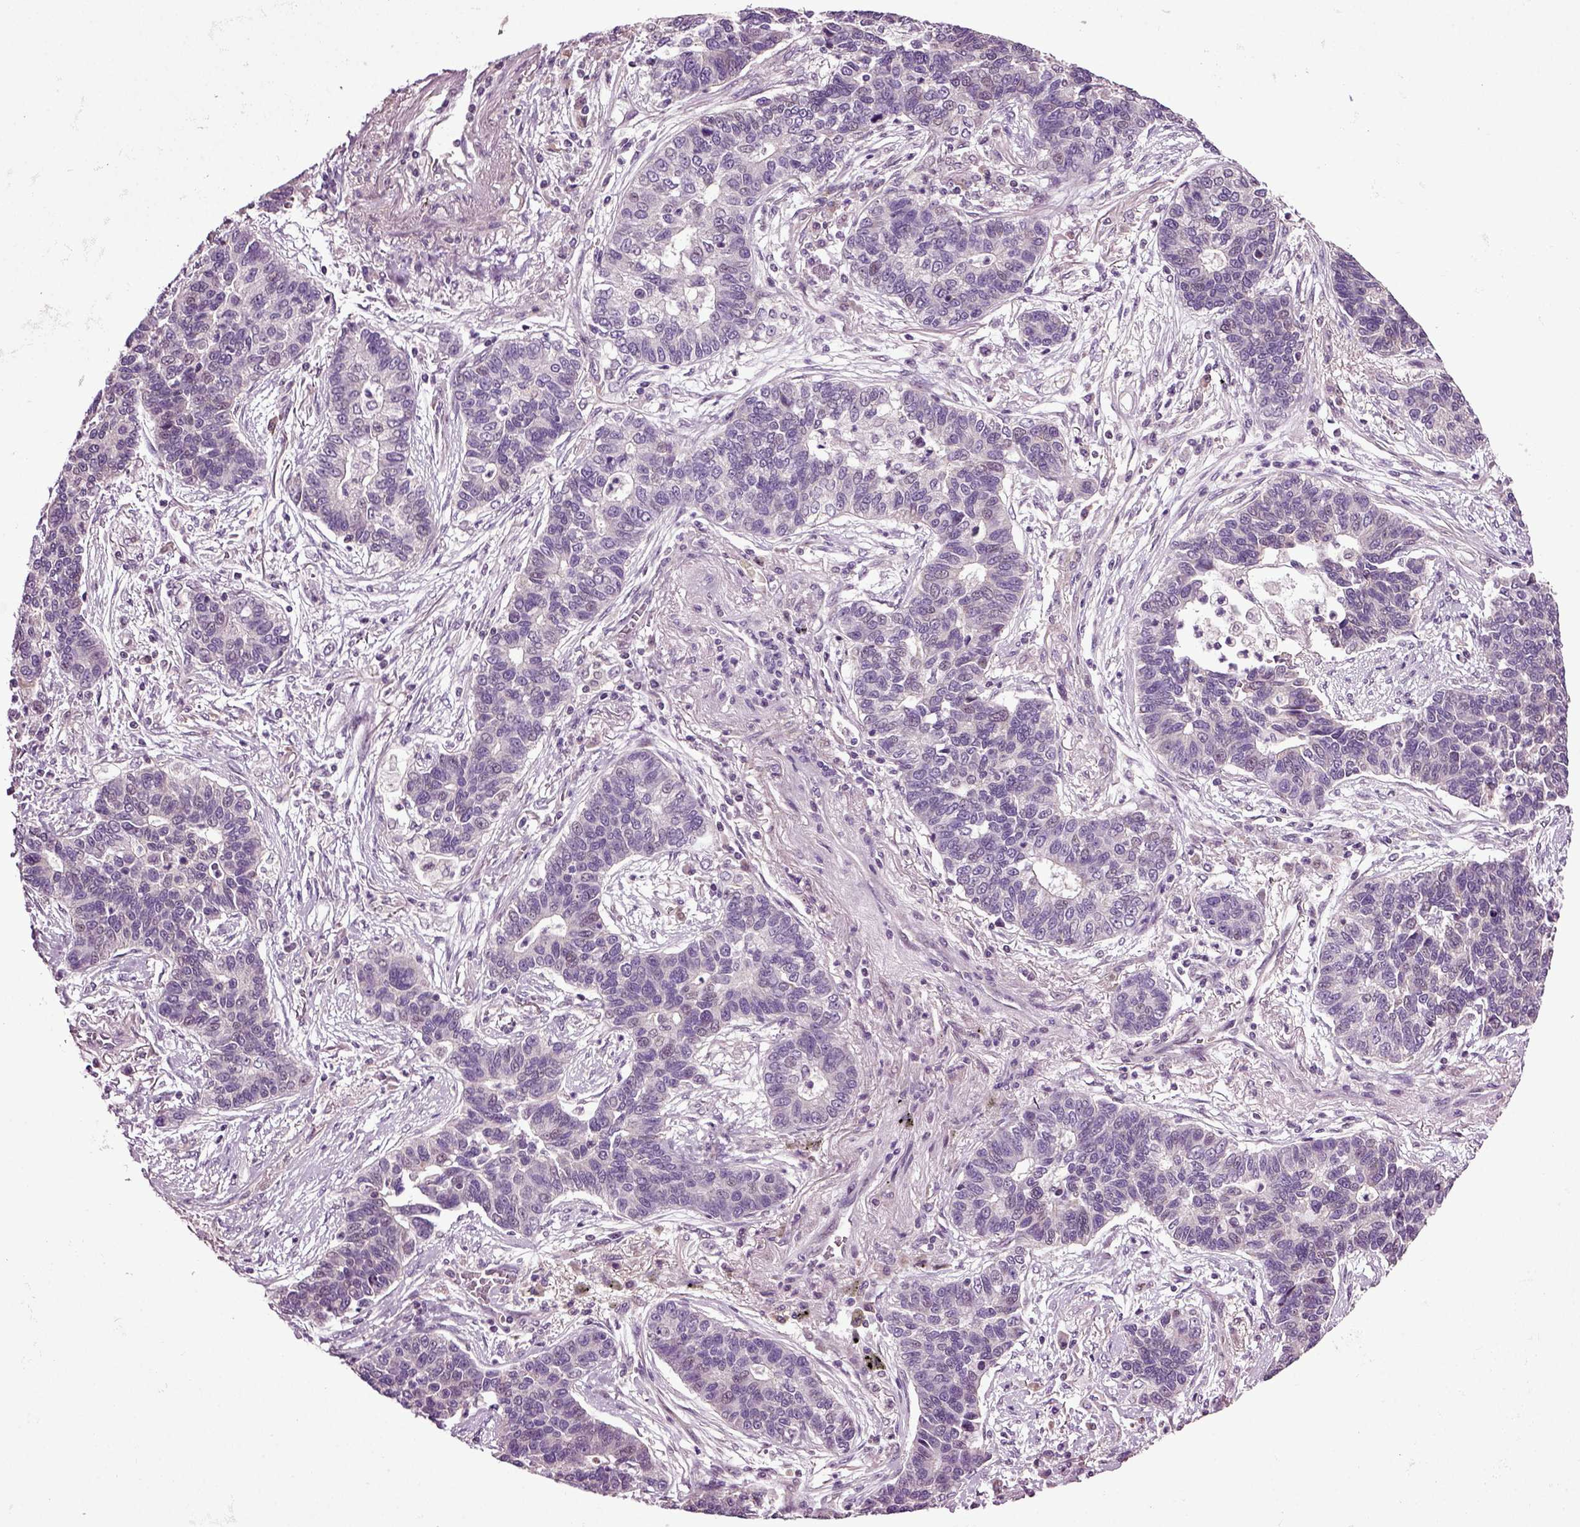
{"staining": {"intensity": "negative", "quantity": "none", "location": "none"}, "tissue": "lung cancer", "cell_type": "Tumor cells", "image_type": "cancer", "snomed": [{"axis": "morphology", "description": "Adenocarcinoma, NOS"}, {"axis": "topography", "description": "Lung"}], "caption": "DAB immunohistochemical staining of lung cancer shows no significant positivity in tumor cells.", "gene": "HAGHL", "patient": {"sex": "female", "age": 57}}